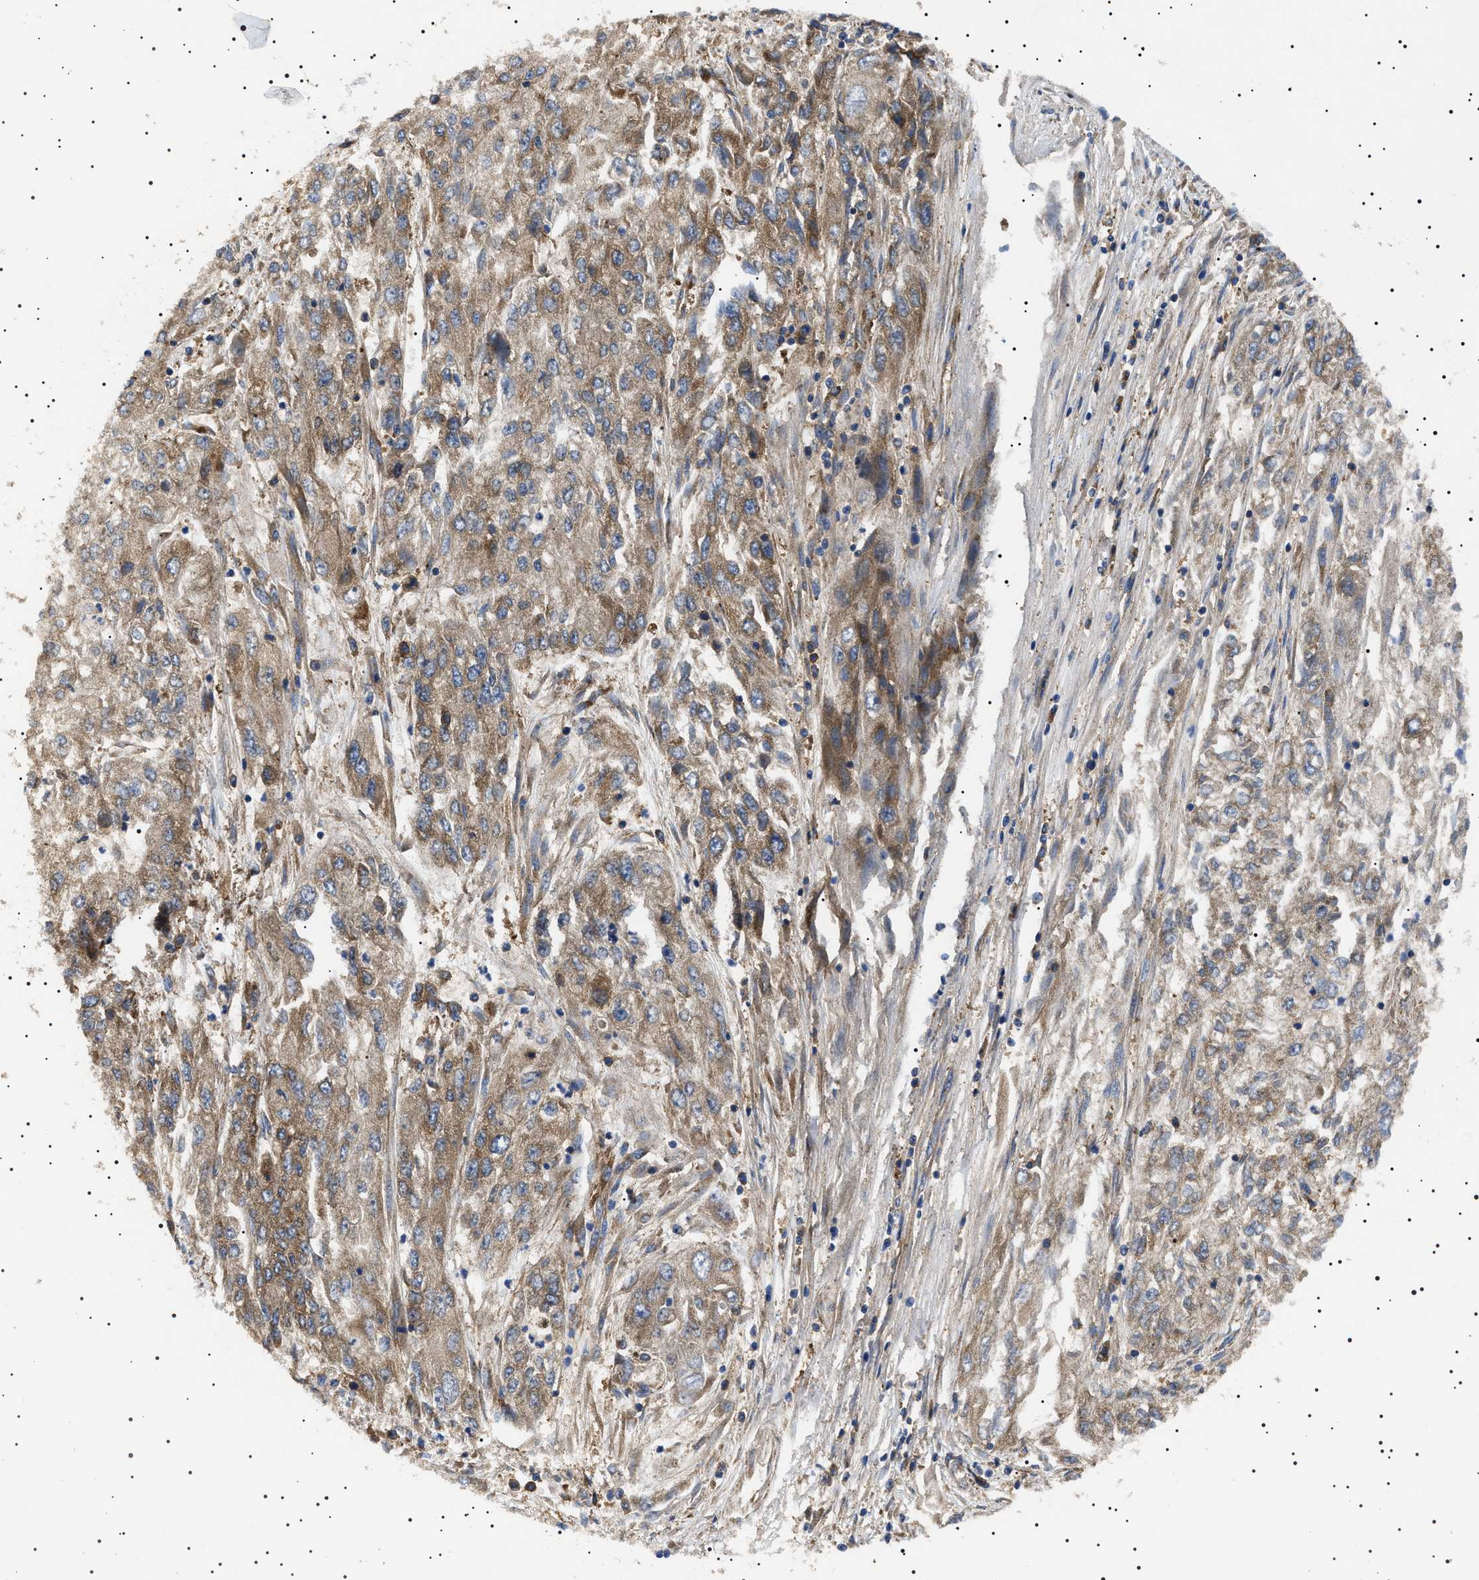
{"staining": {"intensity": "moderate", "quantity": ">75%", "location": "cytoplasmic/membranous"}, "tissue": "endometrial cancer", "cell_type": "Tumor cells", "image_type": "cancer", "snomed": [{"axis": "morphology", "description": "Adenocarcinoma, NOS"}, {"axis": "topography", "description": "Endometrium"}], "caption": "A brown stain labels moderate cytoplasmic/membranous staining of a protein in endometrial cancer tumor cells.", "gene": "TPP2", "patient": {"sex": "female", "age": 49}}